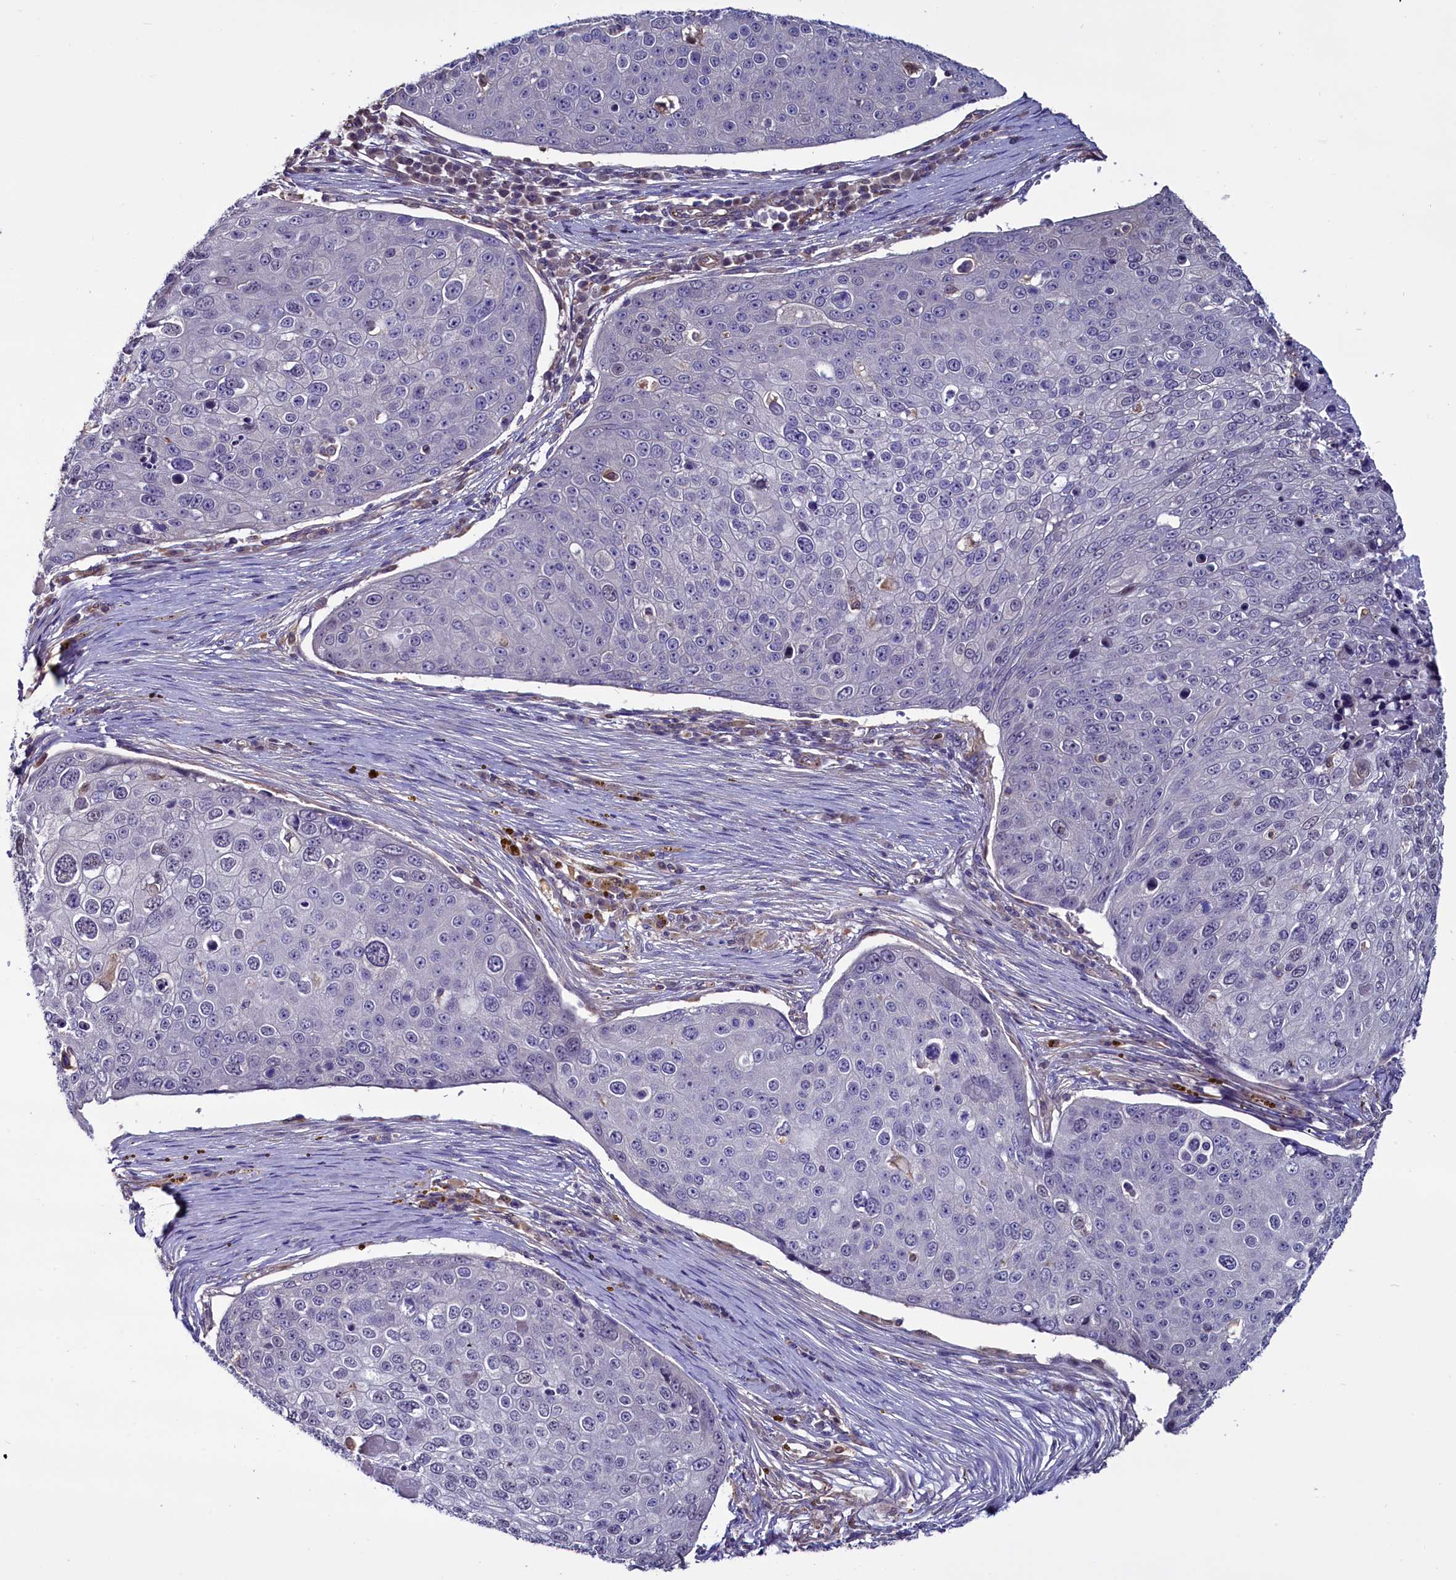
{"staining": {"intensity": "negative", "quantity": "none", "location": "none"}, "tissue": "skin cancer", "cell_type": "Tumor cells", "image_type": "cancer", "snomed": [{"axis": "morphology", "description": "Squamous cell carcinoma, NOS"}, {"axis": "topography", "description": "Skin"}], "caption": "Immunohistochemical staining of human skin cancer (squamous cell carcinoma) exhibits no significant positivity in tumor cells. (Stains: DAB IHC with hematoxylin counter stain, Microscopy: brightfield microscopy at high magnification).", "gene": "PDILT", "patient": {"sex": "male", "age": 71}}